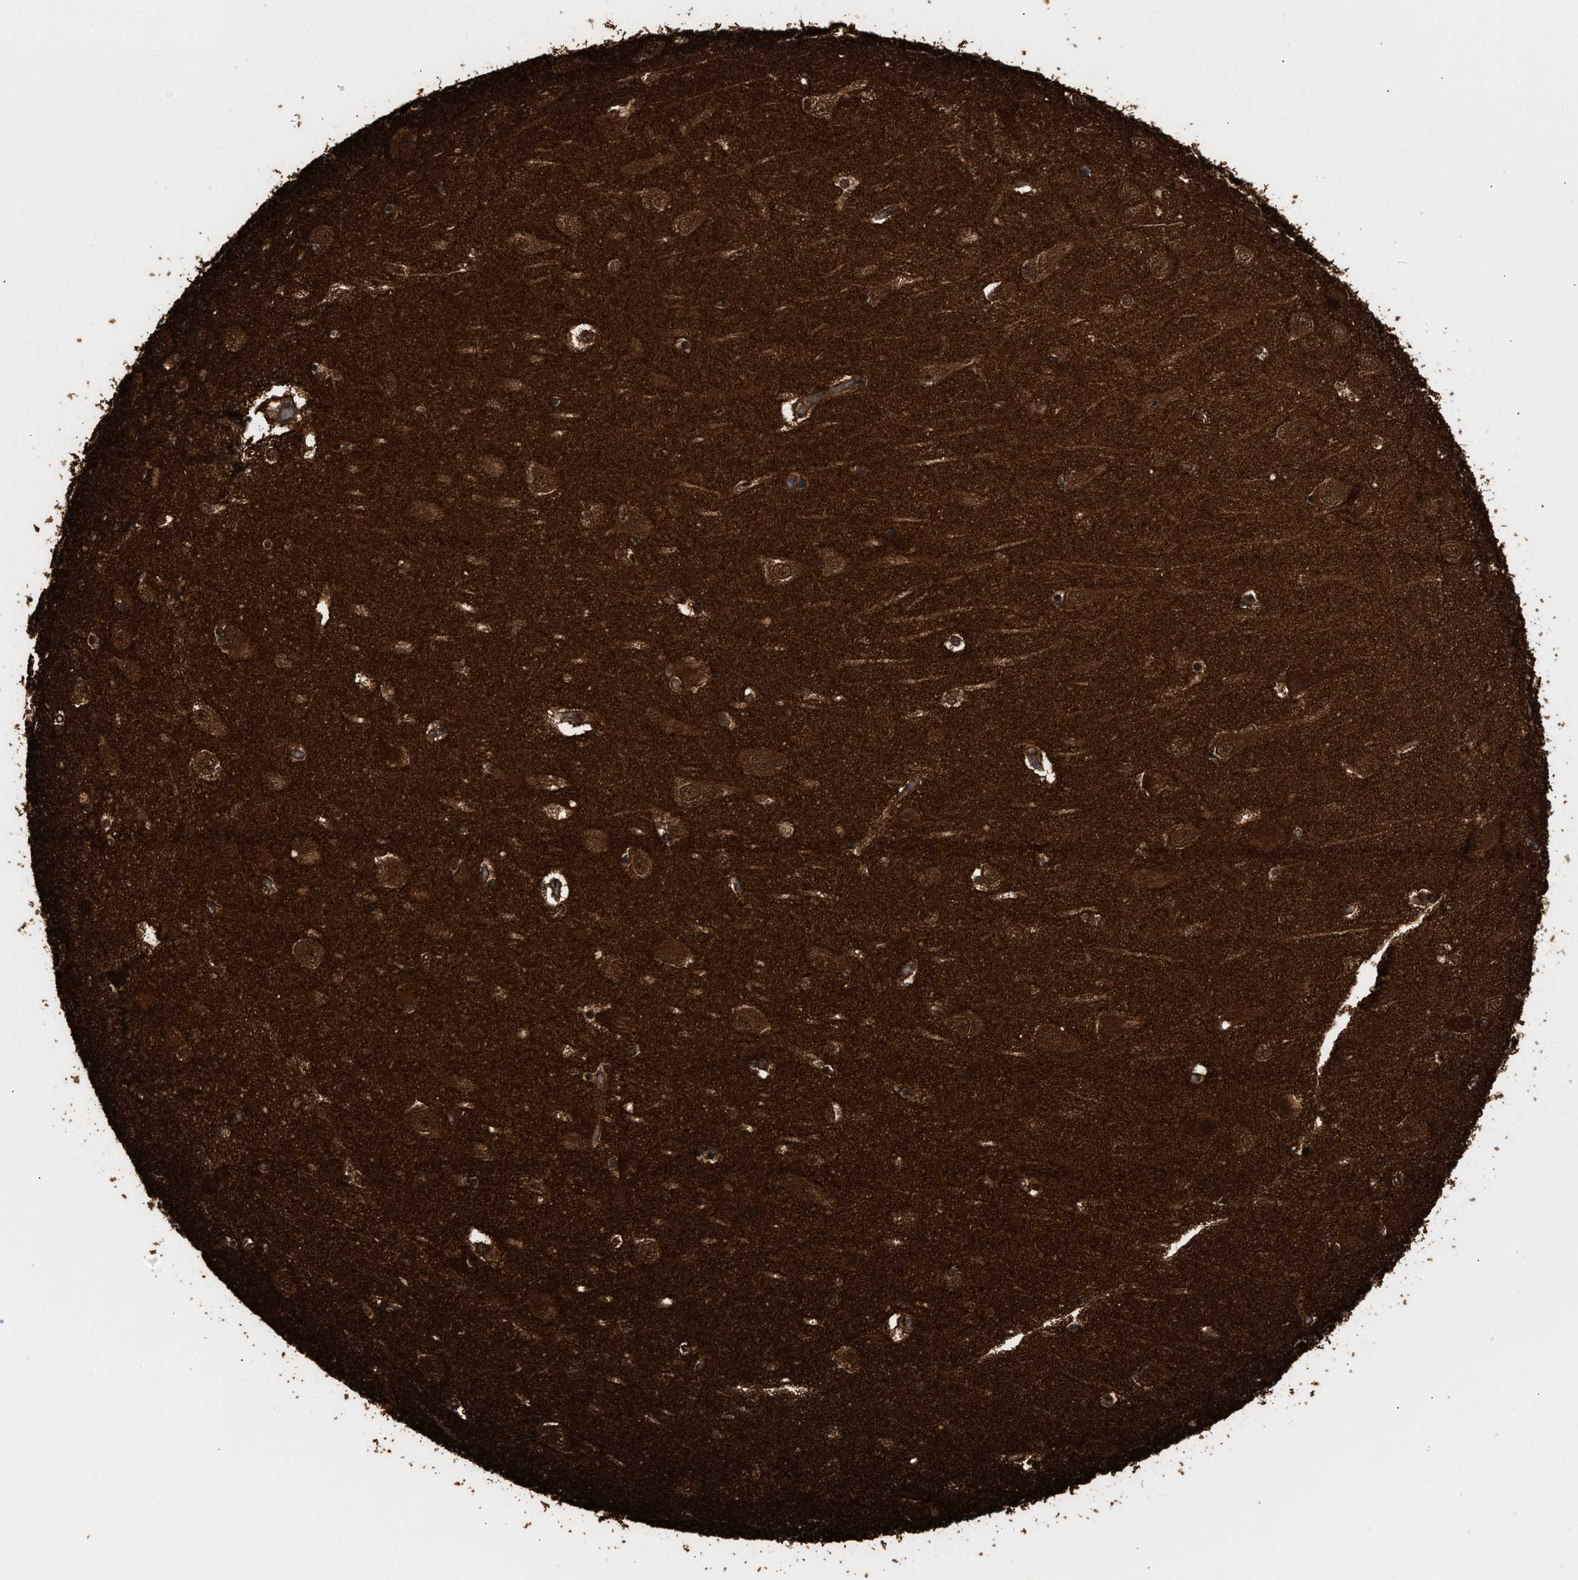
{"staining": {"intensity": "moderate", "quantity": ">75%", "location": "cytoplasmic/membranous"}, "tissue": "hippocampus", "cell_type": "Glial cells", "image_type": "normal", "snomed": [{"axis": "morphology", "description": "Normal tissue, NOS"}, {"axis": "topography", "description": "Hippocampus"}], "caption": "Moderate cytoplasmic/membranous staining for a protein is identified in about >75% of glial cells of normal hippocampus using IHC.", "gene": "AMPH", "patient": {"sex": "female", "age": 54}}